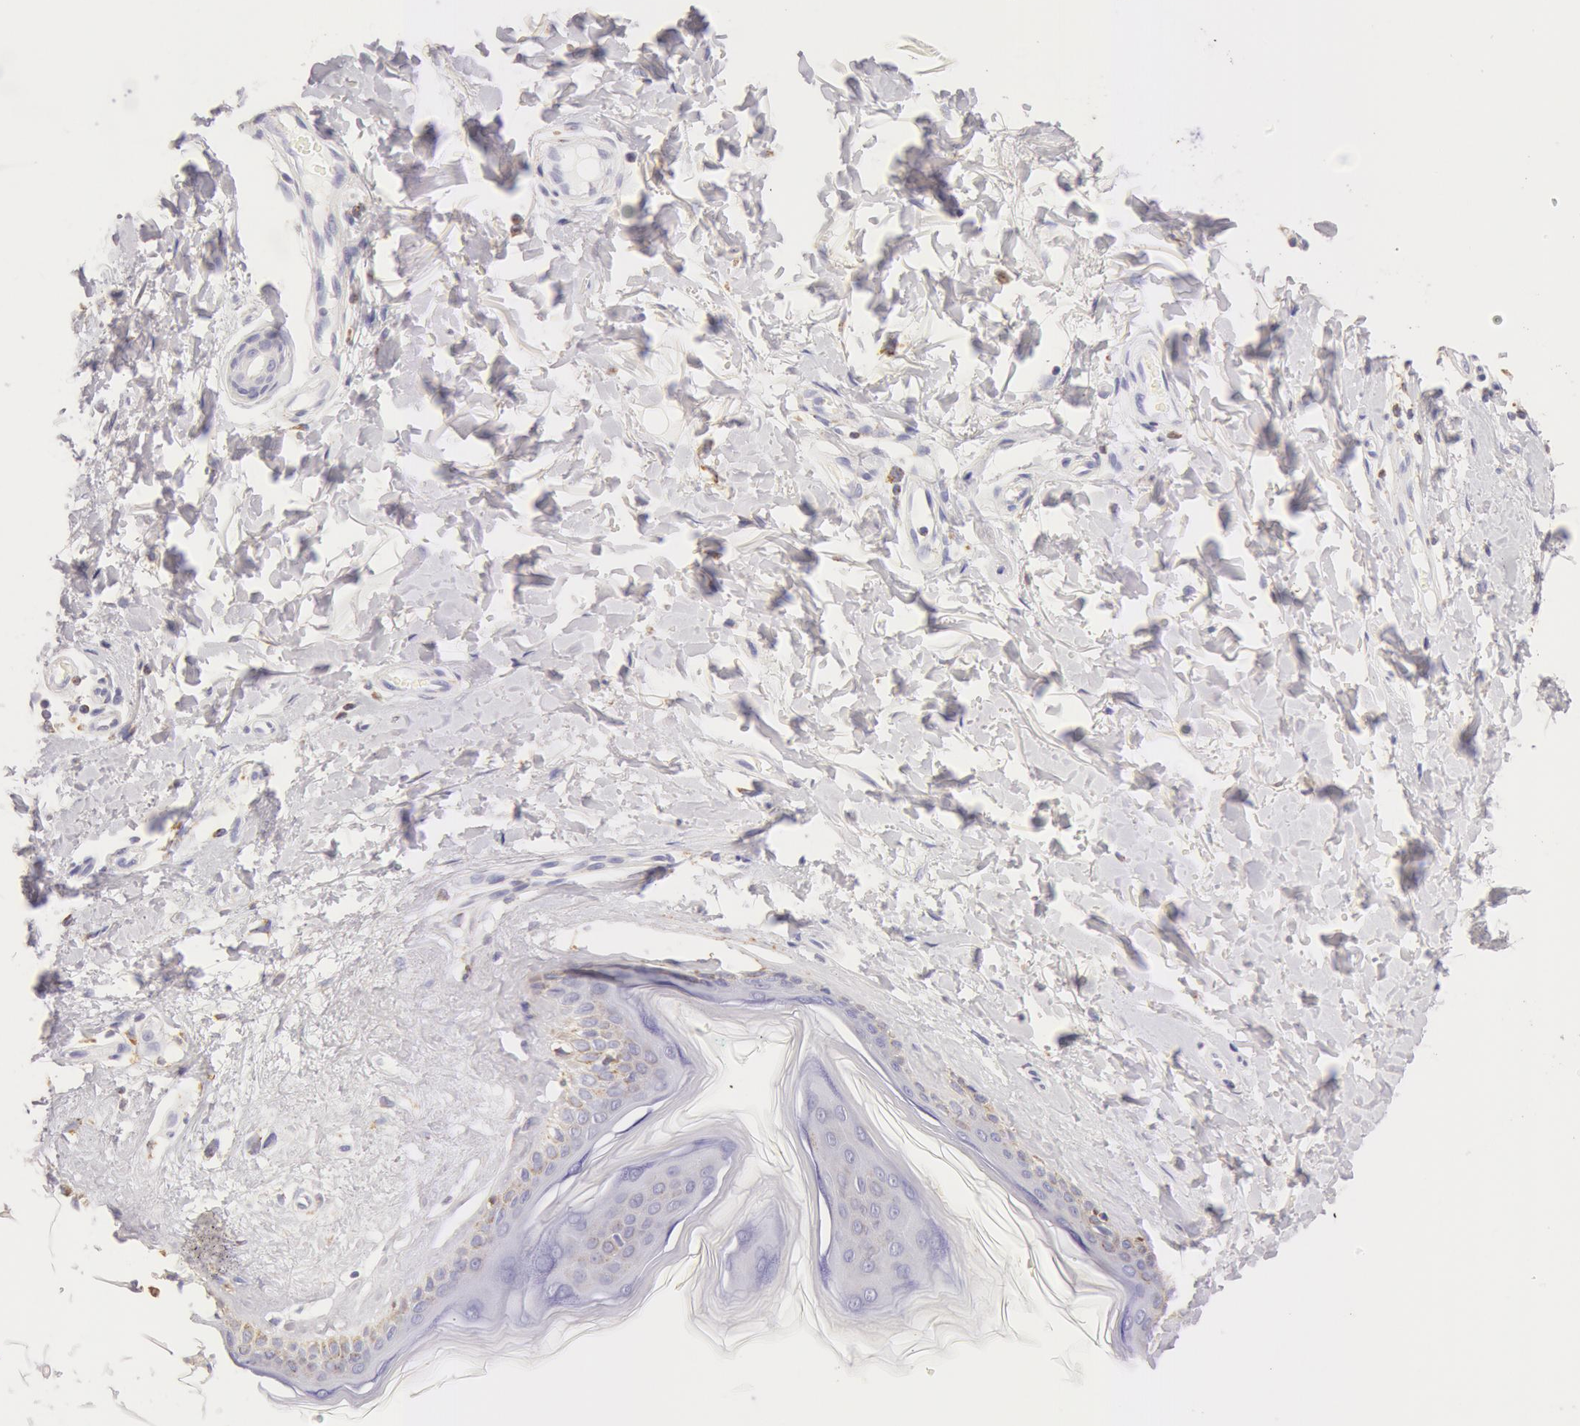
{"staining": {"intensity": "weak", "quantity": "<25%", "location": "cytoplasmic/membranous"}, "tissue": "skin", "cell_type": "Fibroblasts", "image_type": "normal", "snomed": [{"axis": "morphology", "description": "Normal tissue, NOS"}, {"axis": "topography", "description": "Skin"}], "caption": "IHC micrograph of benign skin stained for a protein (brown), which displays no expression in fibroblasts. (DAB immunohistochemistry with hematoxylin counter stain).", "gene": "ATP5F1B", "patient": {"sex": "female", "age": 56}}